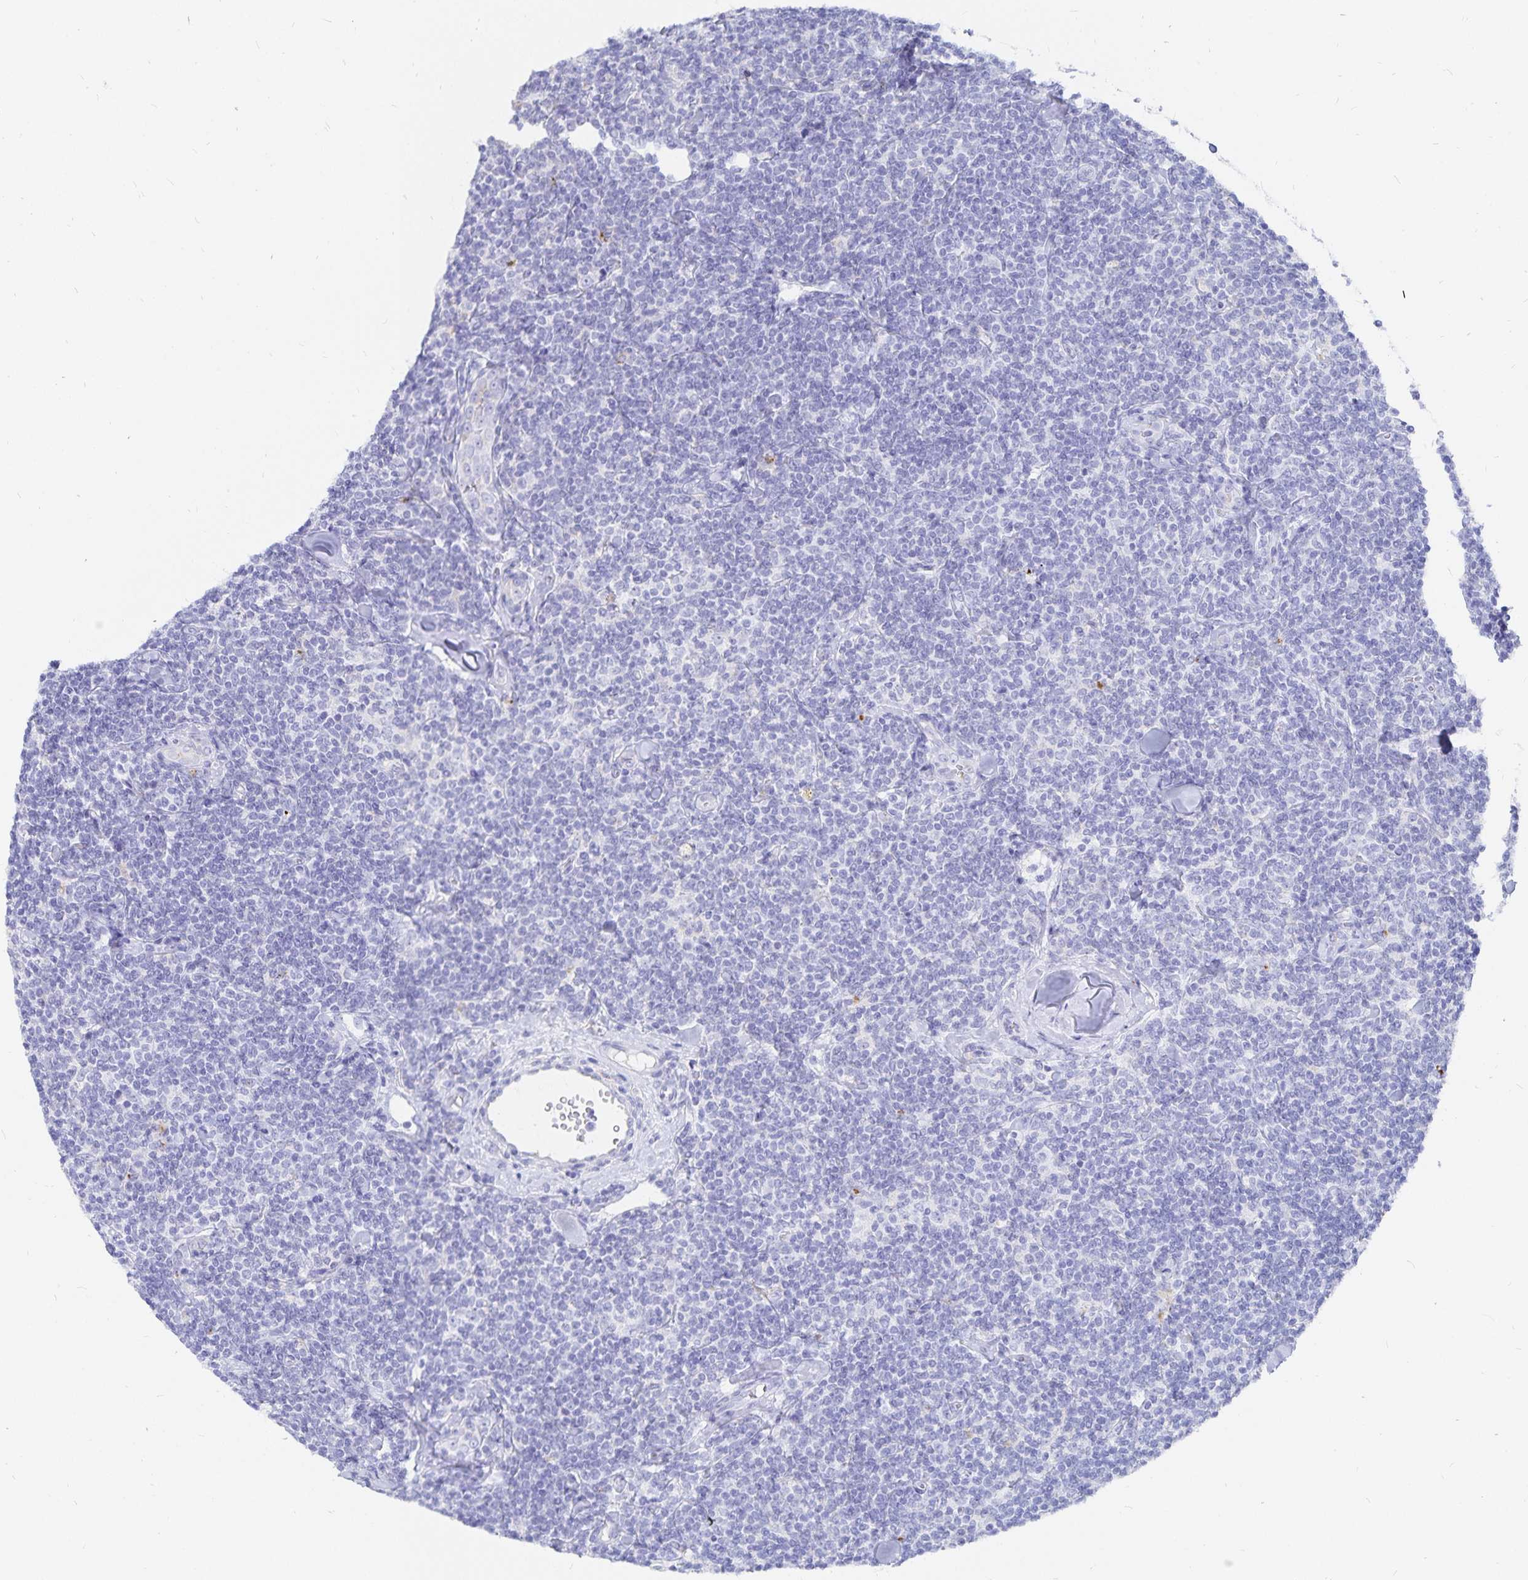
{"staining": {"intensity": "negative", "quantity": "none", "location": "none"}, "tissue": "lymphoma", "cell_type": "Tumor cells", "image_type": "cancer", "snomed": [{"axis": "morphology", "description": "Malignant lymphoma, non-Hodgkin's type, Low grade"}, {"axis": "topography", "description": "Lymph node"}], "caption": "The micrograph displays no staining of tumor cells in low-grade malignant lymphoma, non-Hodgkin's type.", "gene": "INSL5", "patient": {"sex": "female", "age": 56}}